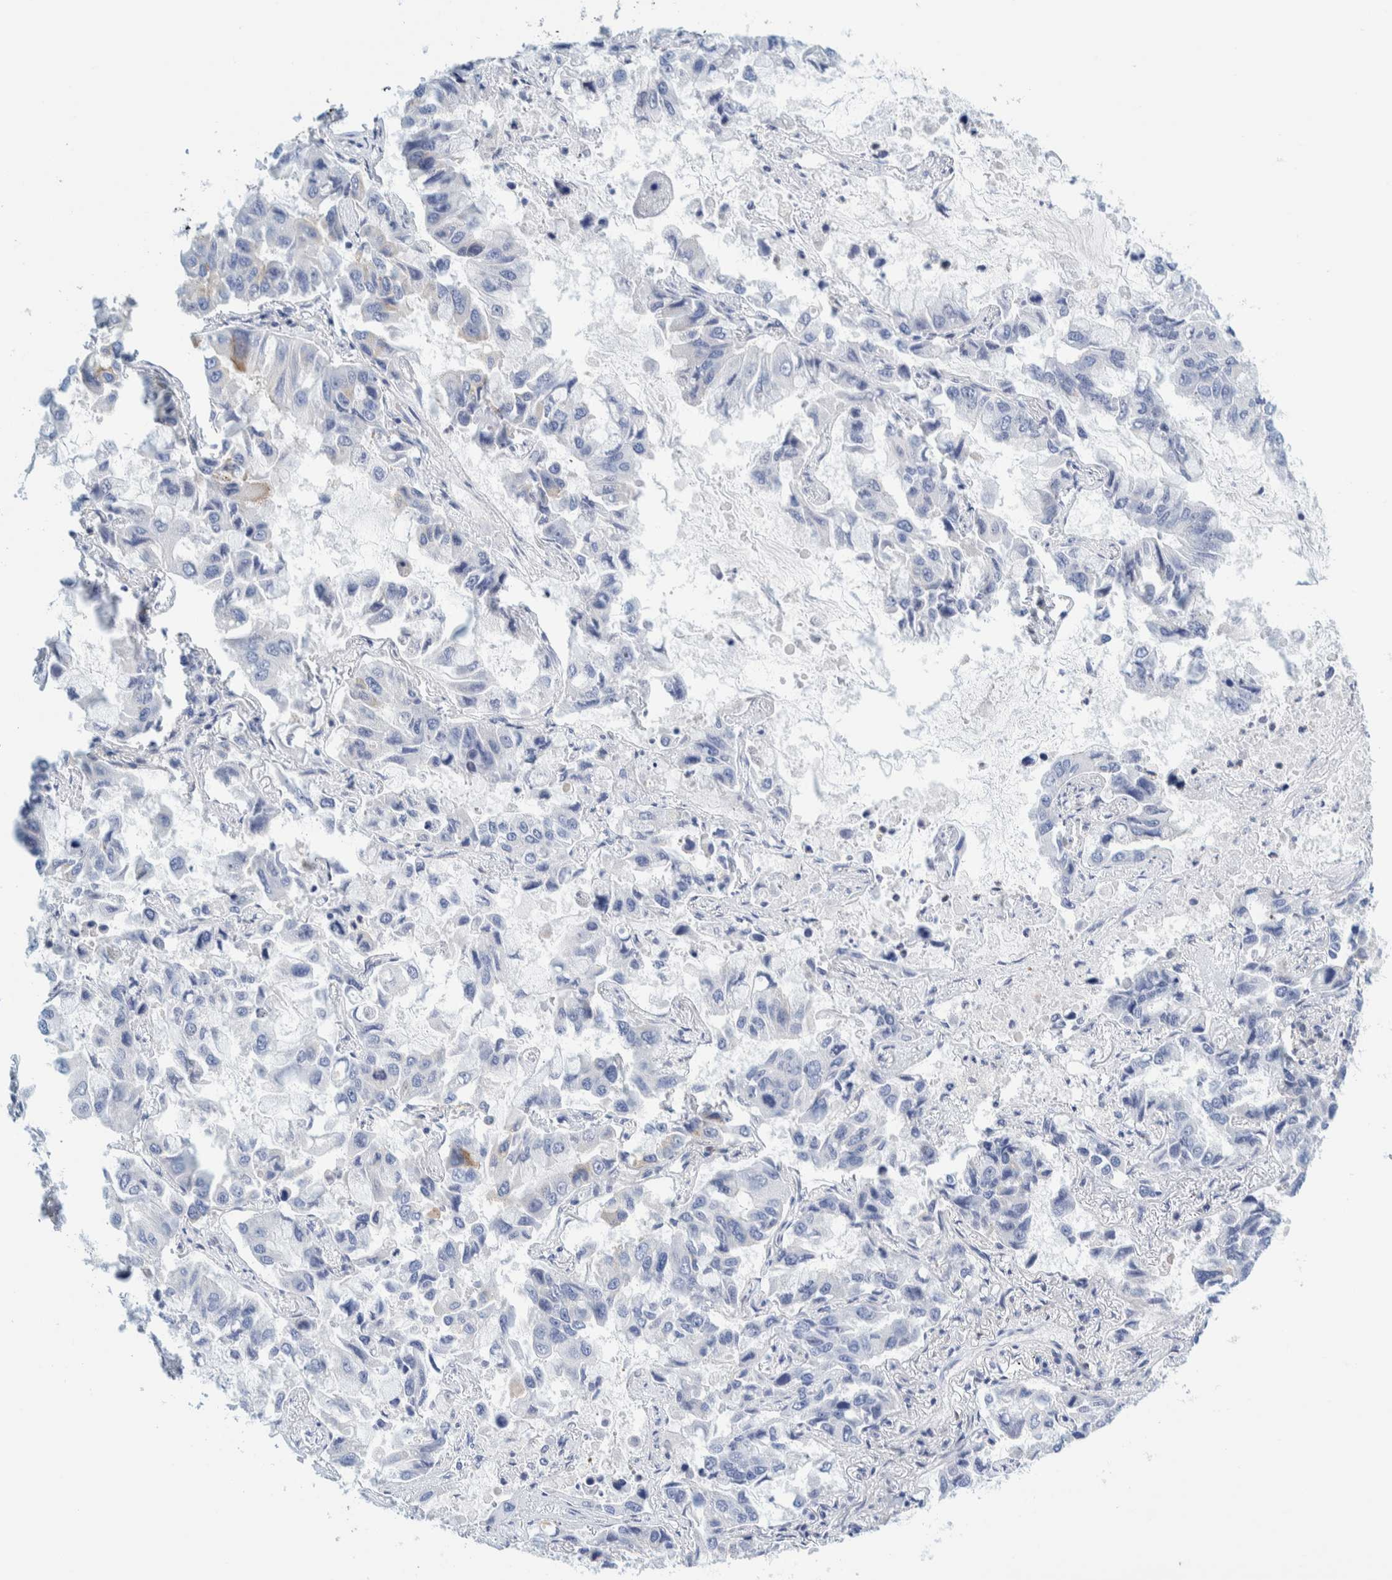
{"staining": {"intensity": "negative", "quantity": "none", "location": "none"}, "tissue": "lung cancer", "cell_type": "Tumor cells", "image_type": "cancer", "snomed": [{"axis": "morphology", "description": "Adenocarcinoma, NOS"}, {"axis": "topography", "description": "Lung"}], "caption": "DAB (3,3'-diaminobenzidine) immunohistochemical staining of human adenocarcinoma (lung) demonstrates no significant expression in tumor cells.", "gene": "MOG", "patient": {"sex": "male", "age": 64}}